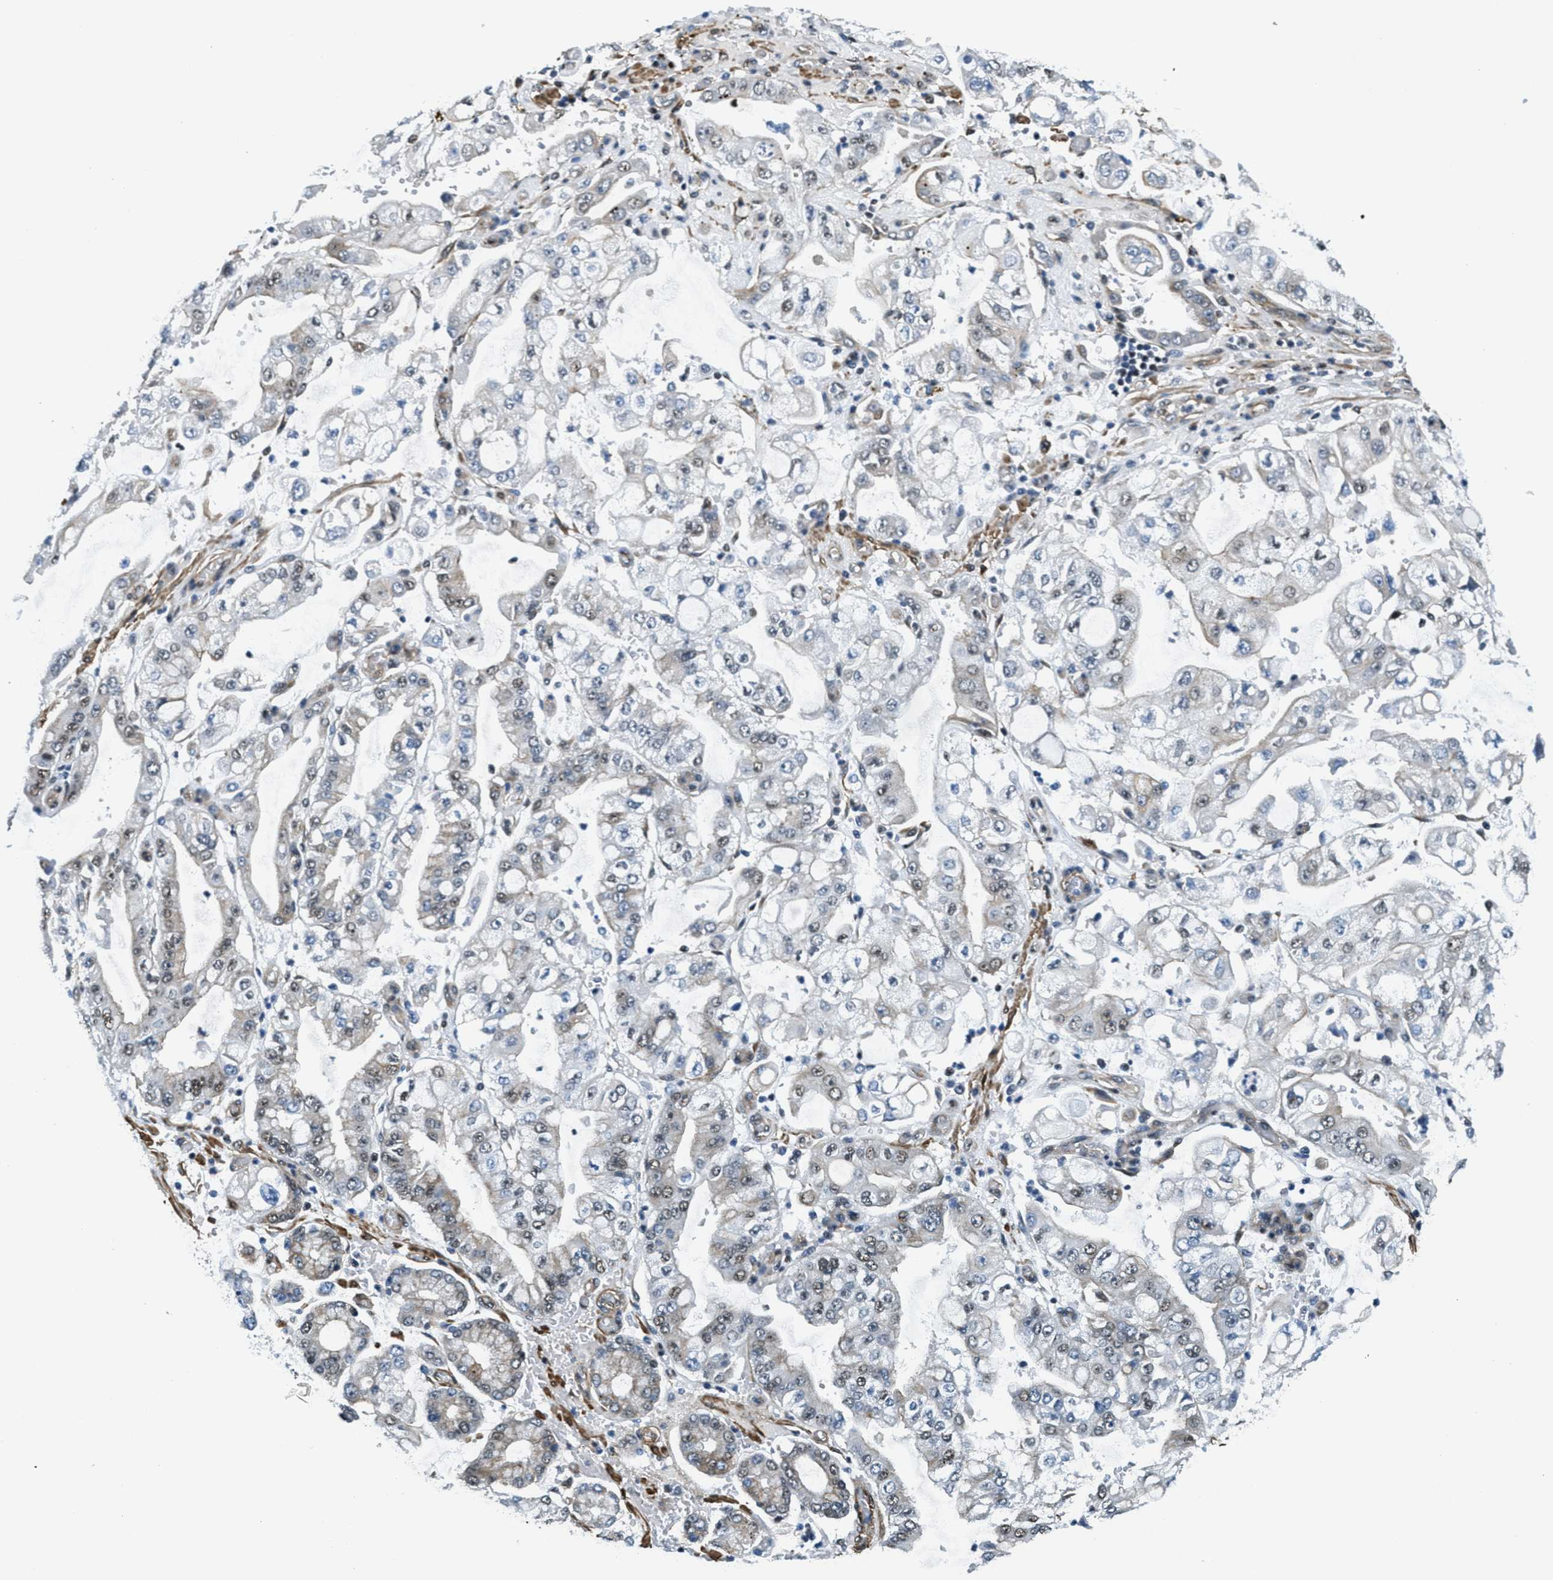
{"staining": {"intensity": "moderate", "quantity": "<25%", "location": "cytoplasmic/membranous,nuclear"}, "tissue": "stomach cancer", "cell_type": "Tumor cells", "image_type": "cancer", "snomed": [{"axis": "morphology", "description": "Adenocarcinoma, NOS"}, {"axis": "topography", "description": "Stomach"}], "caption": "A high-resolution micrograph shows immunohistochemistry (IHC) staining of stomach cancer (adenocarcinoma), which reveals moderate cytoplasmic/membranous and nuclear staining in about <25% of tumor cells.", "gene": "CFAP36", "patient": {"sex": "male", "age": 76}}